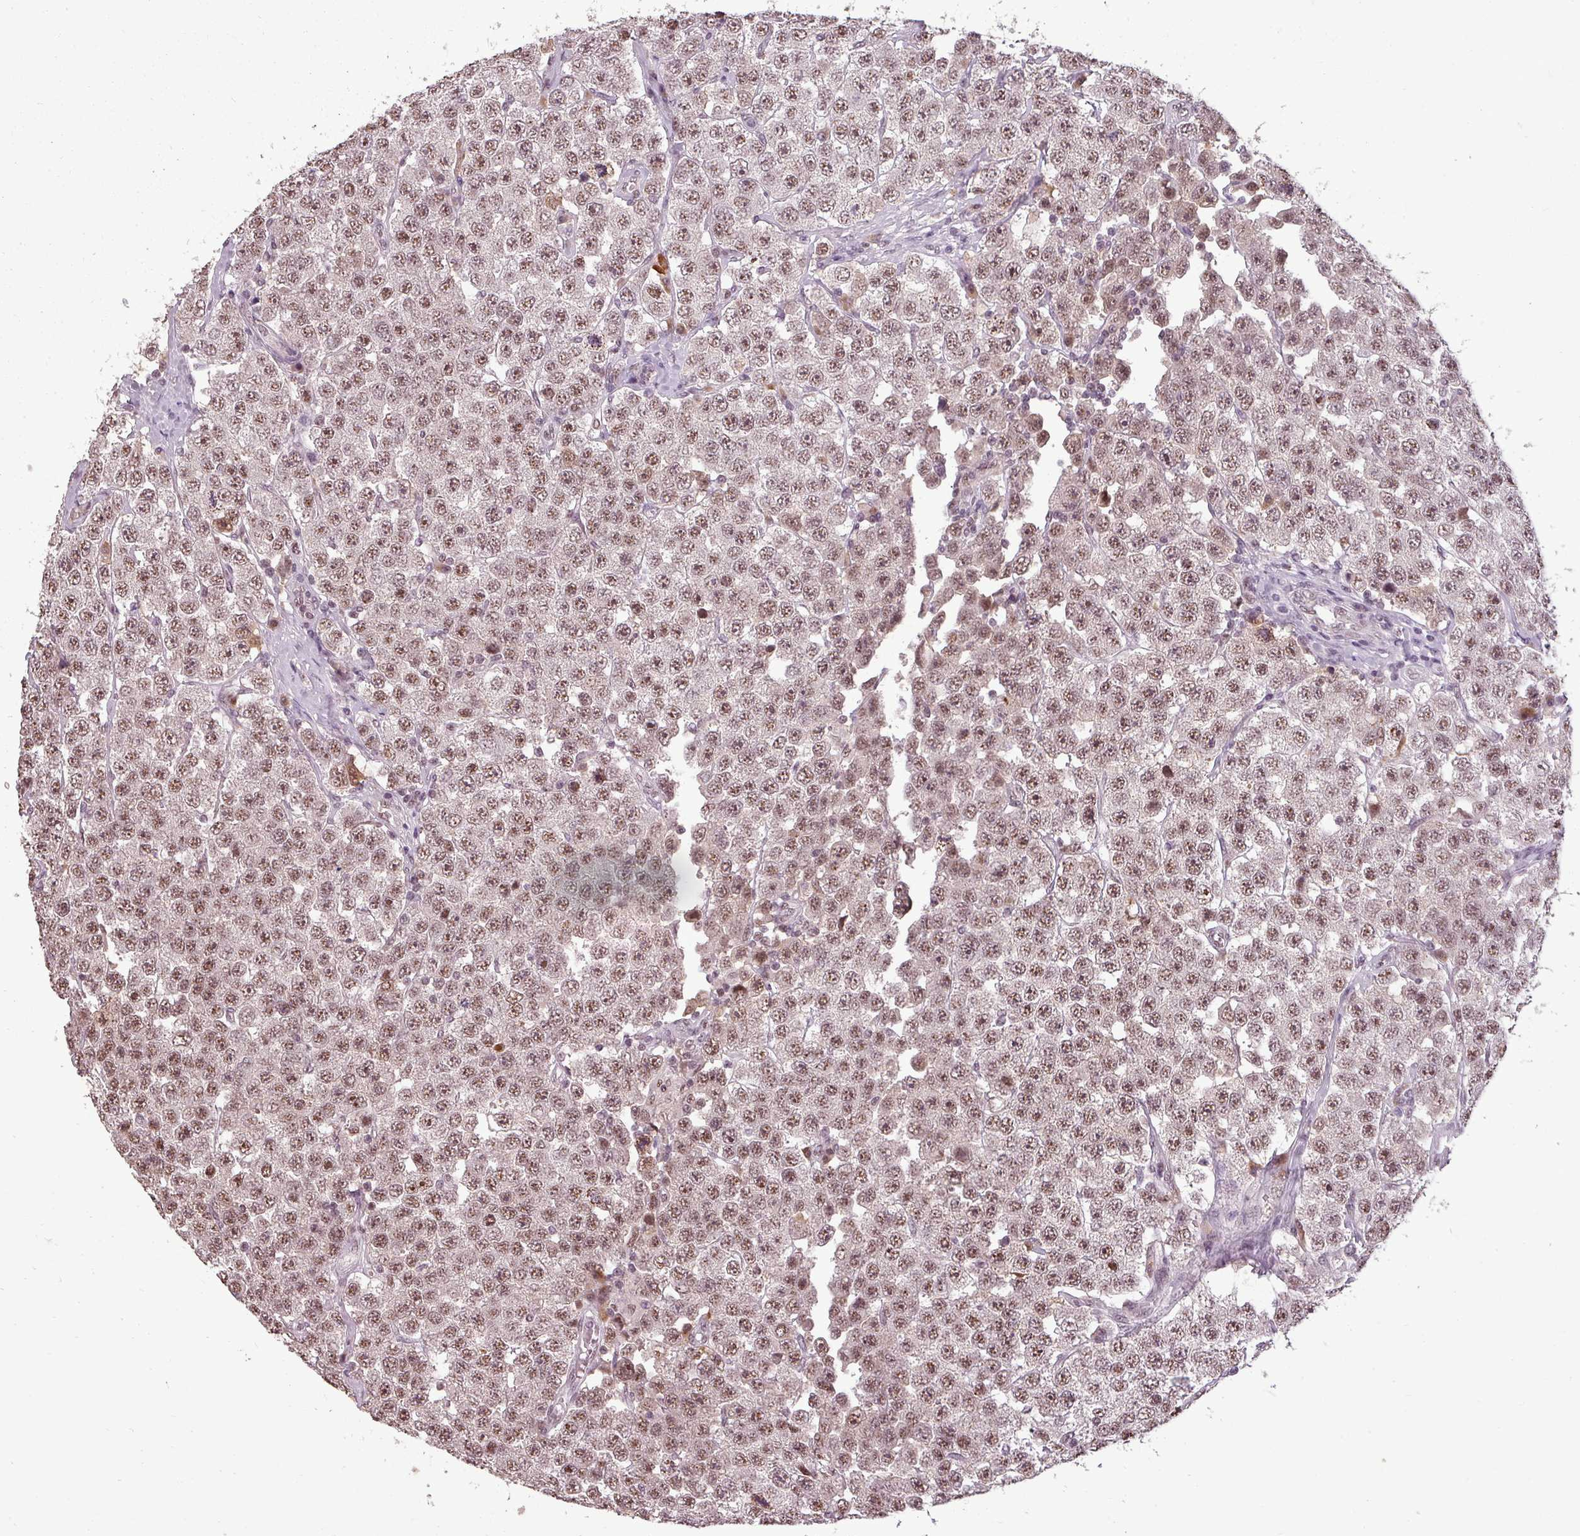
{"staining": {"intensity": "moderate", "quantity": ">75%", "location": "nuclear"}, "tissue": "testis cancer", "cell_type": "Tumor cells", "image_type": "cancer", "snomed": [{"axis": "morphology", "description": "Seminoma, NOS"}, {"axis": "topography", "description": "Testis"}], "caption": "Seminoma (testis) stained for a protein (brown) reveals moderate nuclear positive positivity in approximately >75% of tumor cells.", "gene": "BCAS3", "patient": {"sex": "male", "age": 28}}